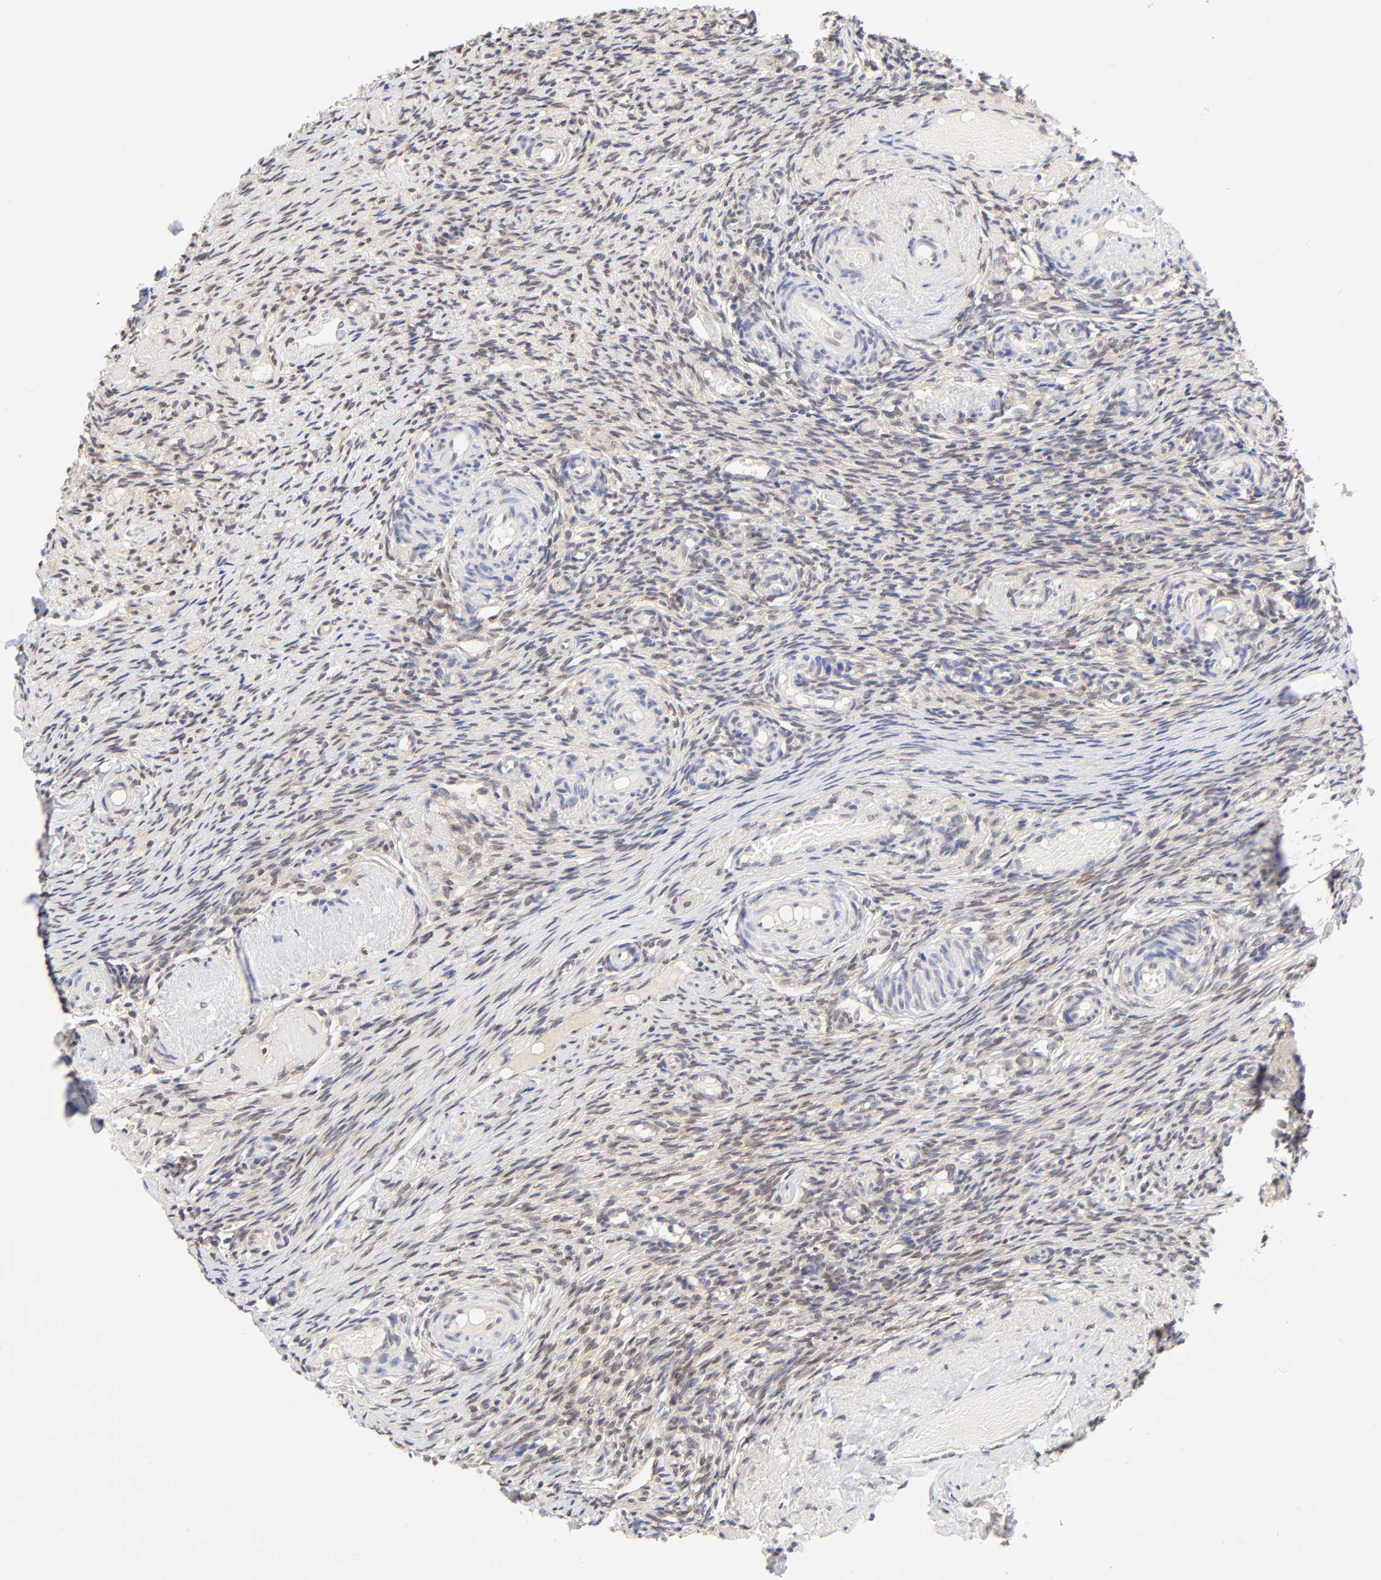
{"staining": {"intensity": "weak", "quantity": ">75%", "location": "cytoplasmic/membranous,nuclear"}, "tissue": "ovary", "cell_type": "Follicle cells", "image_type": "normal", "snomed": [{"axis": "morphology", "description": "Normal tissue, NOS"}, {"axis": "topography", "description": "Ovary"}], "caption": "A brown stain shows weak cytoplasmic/membranous,nuclear expression of a protein in follicle cells of normal ovary.", "gene": "TXNL1", "patient": {"sex": "female", "age": 60}}